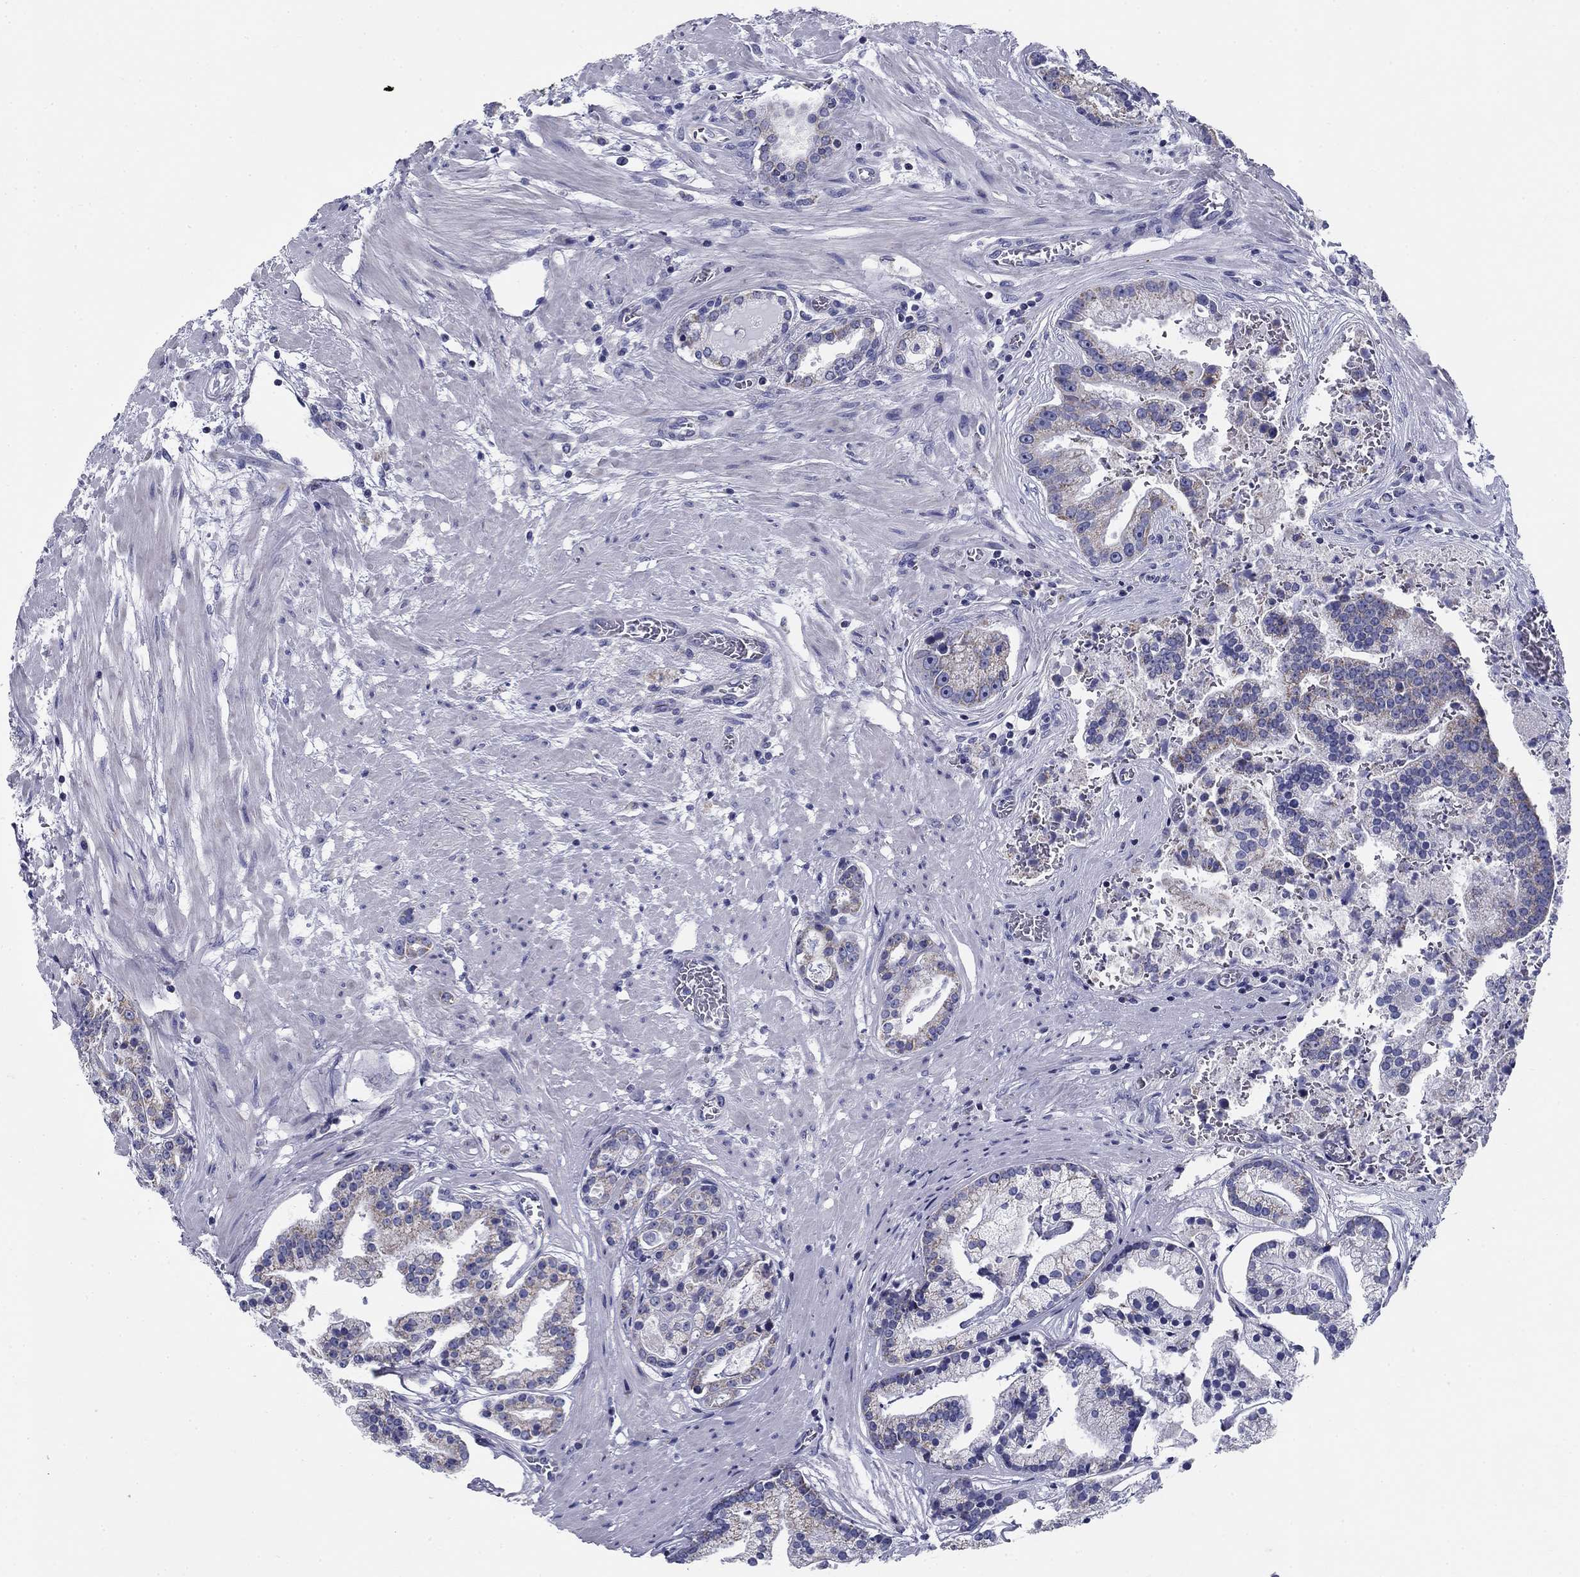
{"staining": {"intensity": "negative", "quantity": "none", "location": "none"}, "tissue": "prostate cancer", "cell_type": "Tumor cells", "image_type": "cancer", "snomed": [{"axis": "morphology", "description": "Adenocarcinoma, NOS"}, {"axis": "topography", "description": "Prostate and seminal vesicle, NOS"}, {"axis": "topography", "description": "Prostate"}], "caption": "Image shows no protein staining in tumor cells of prostate cancer tissue.", "gene": "UPB1", "patient": {"sex": "male", "age": 44}}